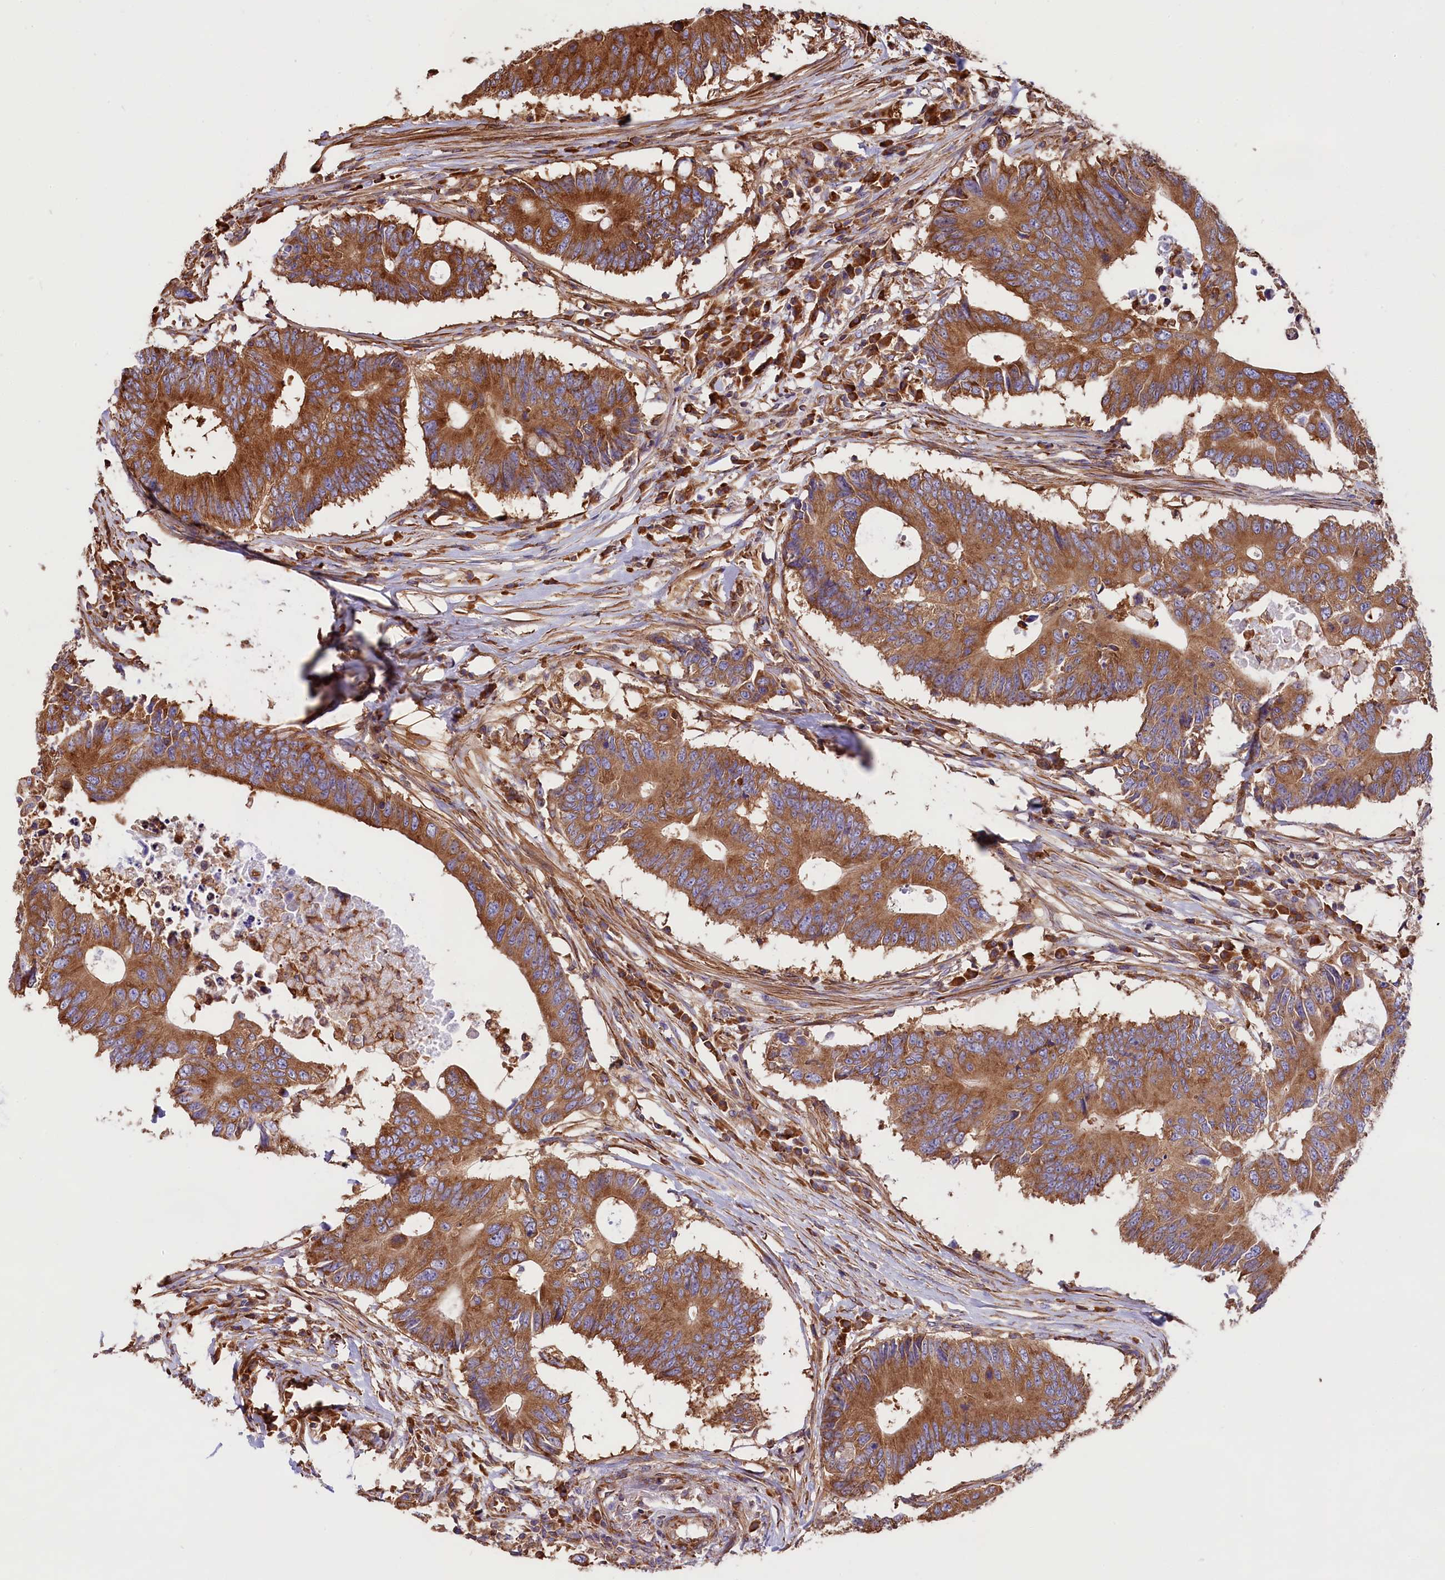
{"staining": {"intensity": "strong", "quantity": ">75%", "location": "cytoplasmic/membranous"}, "tissue": "colorectal cancer", "cell_type": "Tumor cells", "image_type": "cancer", "snomed": [{"axis": "morphology", "description": "Adenocarcinoma, NOS"}, {"axis": "topography", "description": "Colon"}], "caption": "Immunohistochemistry staining of colorectal cancer, which demonstrates high levels of strong cytoplasmic/membranous expression in about >75% of tumor cells indicating strong cytoplasmic/membranous protein positivity. The staining was performed using DAB (brown) for protein detection and nuclei were counterstained in hematoxylin (blue).", "gene": "GYS1", "patient": {"sex": "male", "age": 71}}